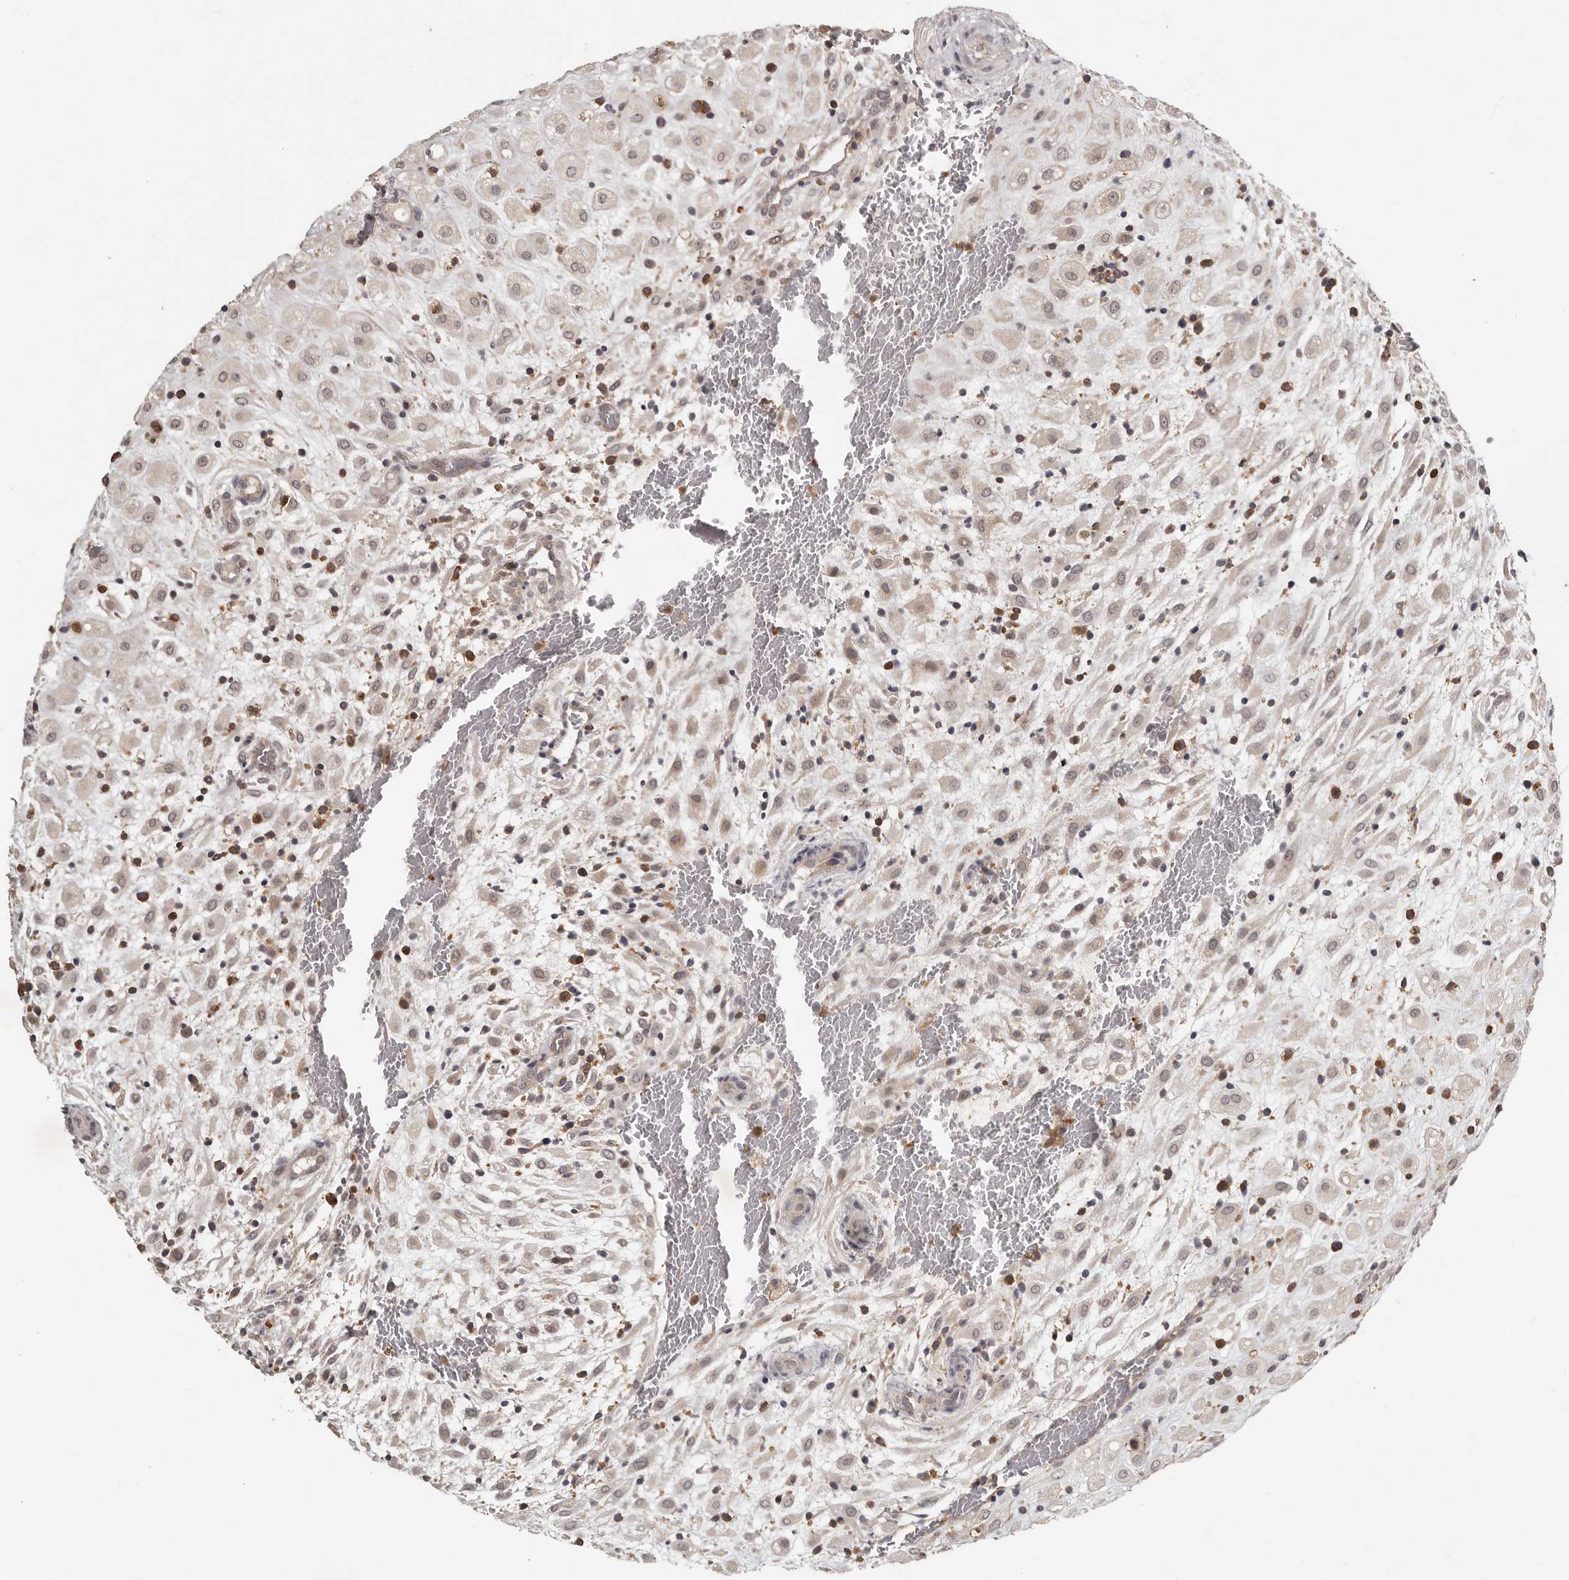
{"staining": {"intensity": "moderate", "quantity": "<25%", "location": "cytoplasmic/membranous"}, "tissue": "placenta", "cell_type": "Decidual cells", "image_type": "normal", "snomed": [{"axis": "morphology", "description": "Normal tissue, NOS"}, {"axis": "topography", "description": "Placenta"}], "caption": "Benign placenta exhibits moderate cytoplasmic/membranous expression in about <25% of decidual cells, visualized by immunohistochemistry.", "gene": "ANKRD44", "patient": {"sex": "female", "age": 35}}